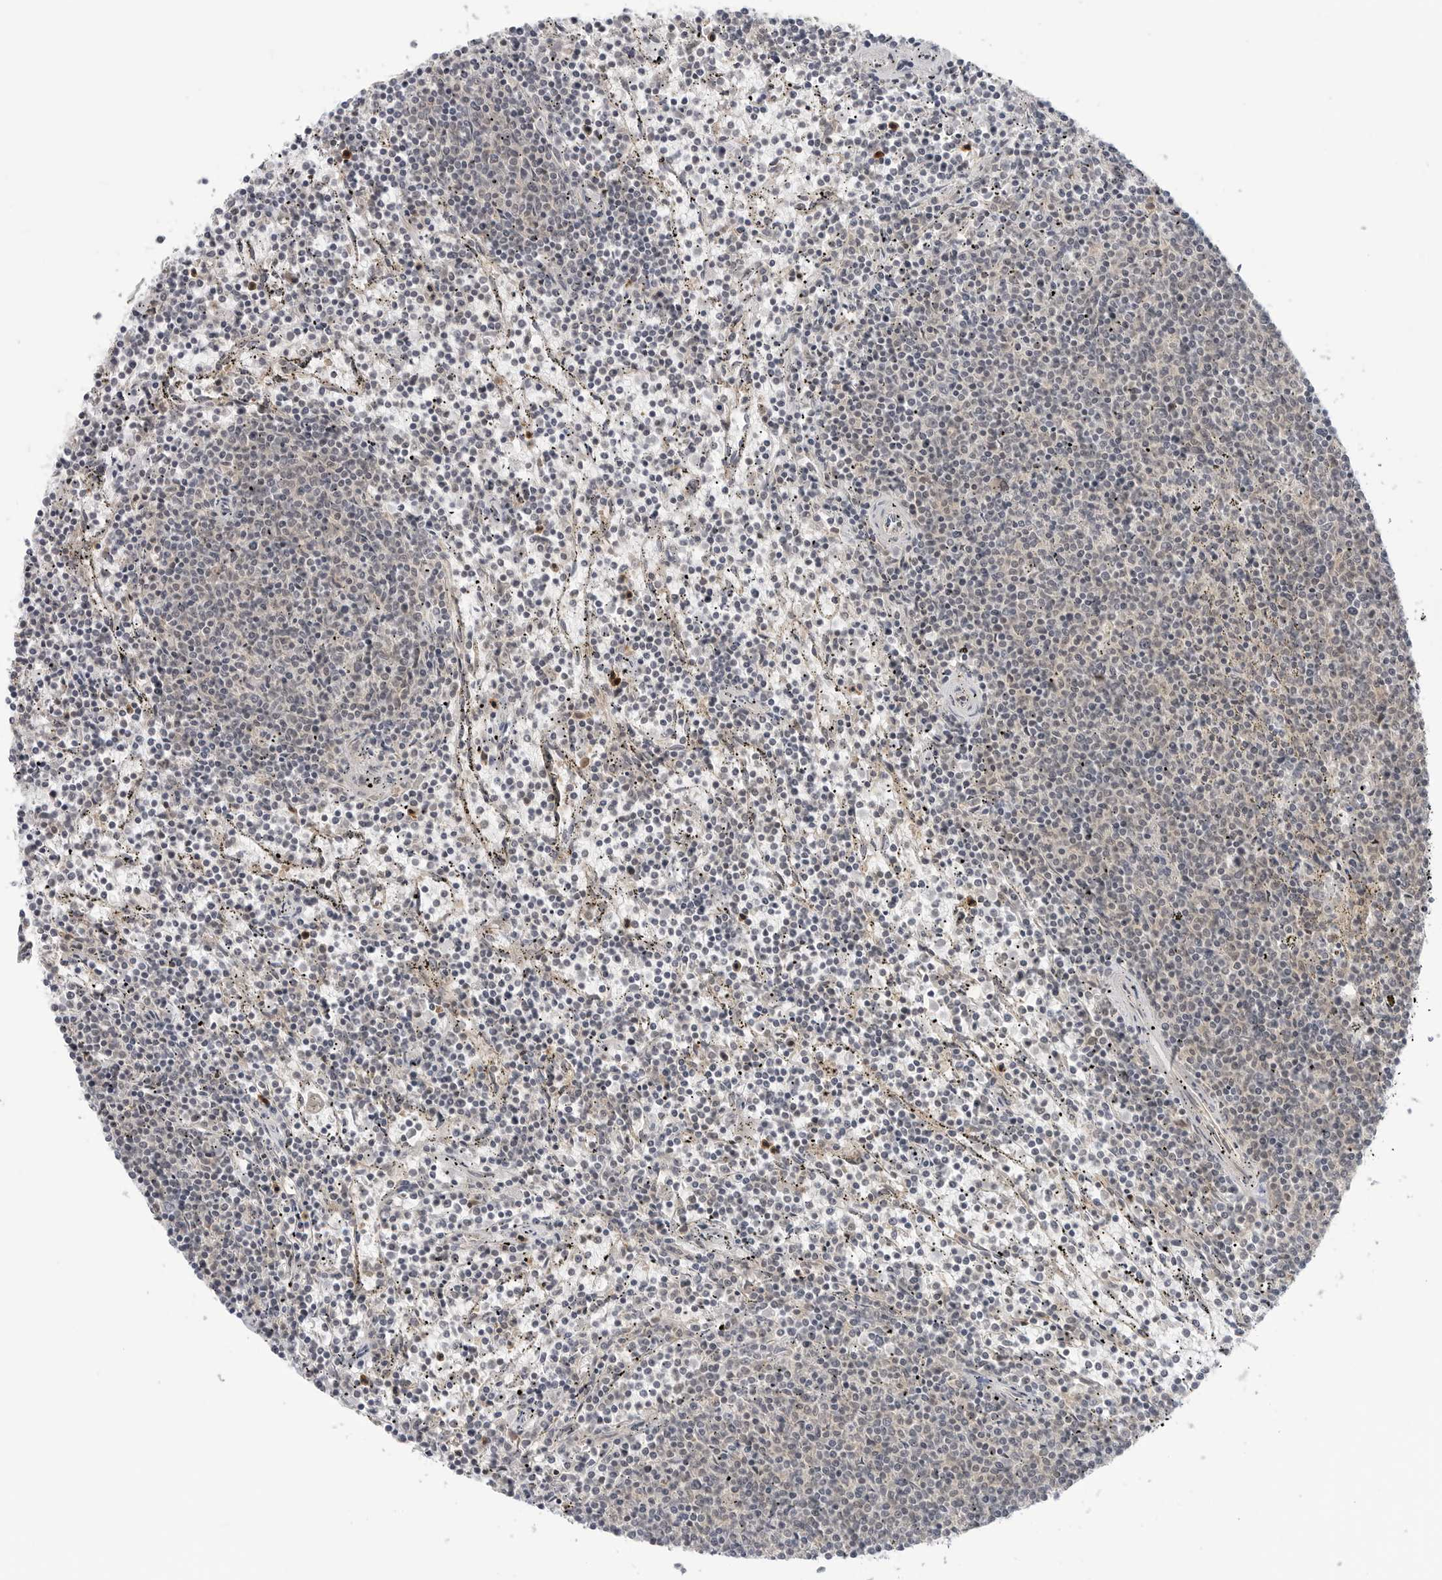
{"staining": {"intensity": "negative", "quantity": "none", "location": "none"}, "tissue": "lymphoma", "cell_type": "Tumor cells", "image_type": "cancer", "snomed": [{"axis": "morphology", "description": "Malignant lymphoma, non-Hodgkin's type, Low grade"}, {"axis": "topography", "description": "Spleen"}], "caption": "IHC of malignant lymphoma, non-Hodgkin's type (low-grade) exhibits no expression in tumor cells.", "gene": "STXBP3", "patient": {"sex": "female", "age": 50}}